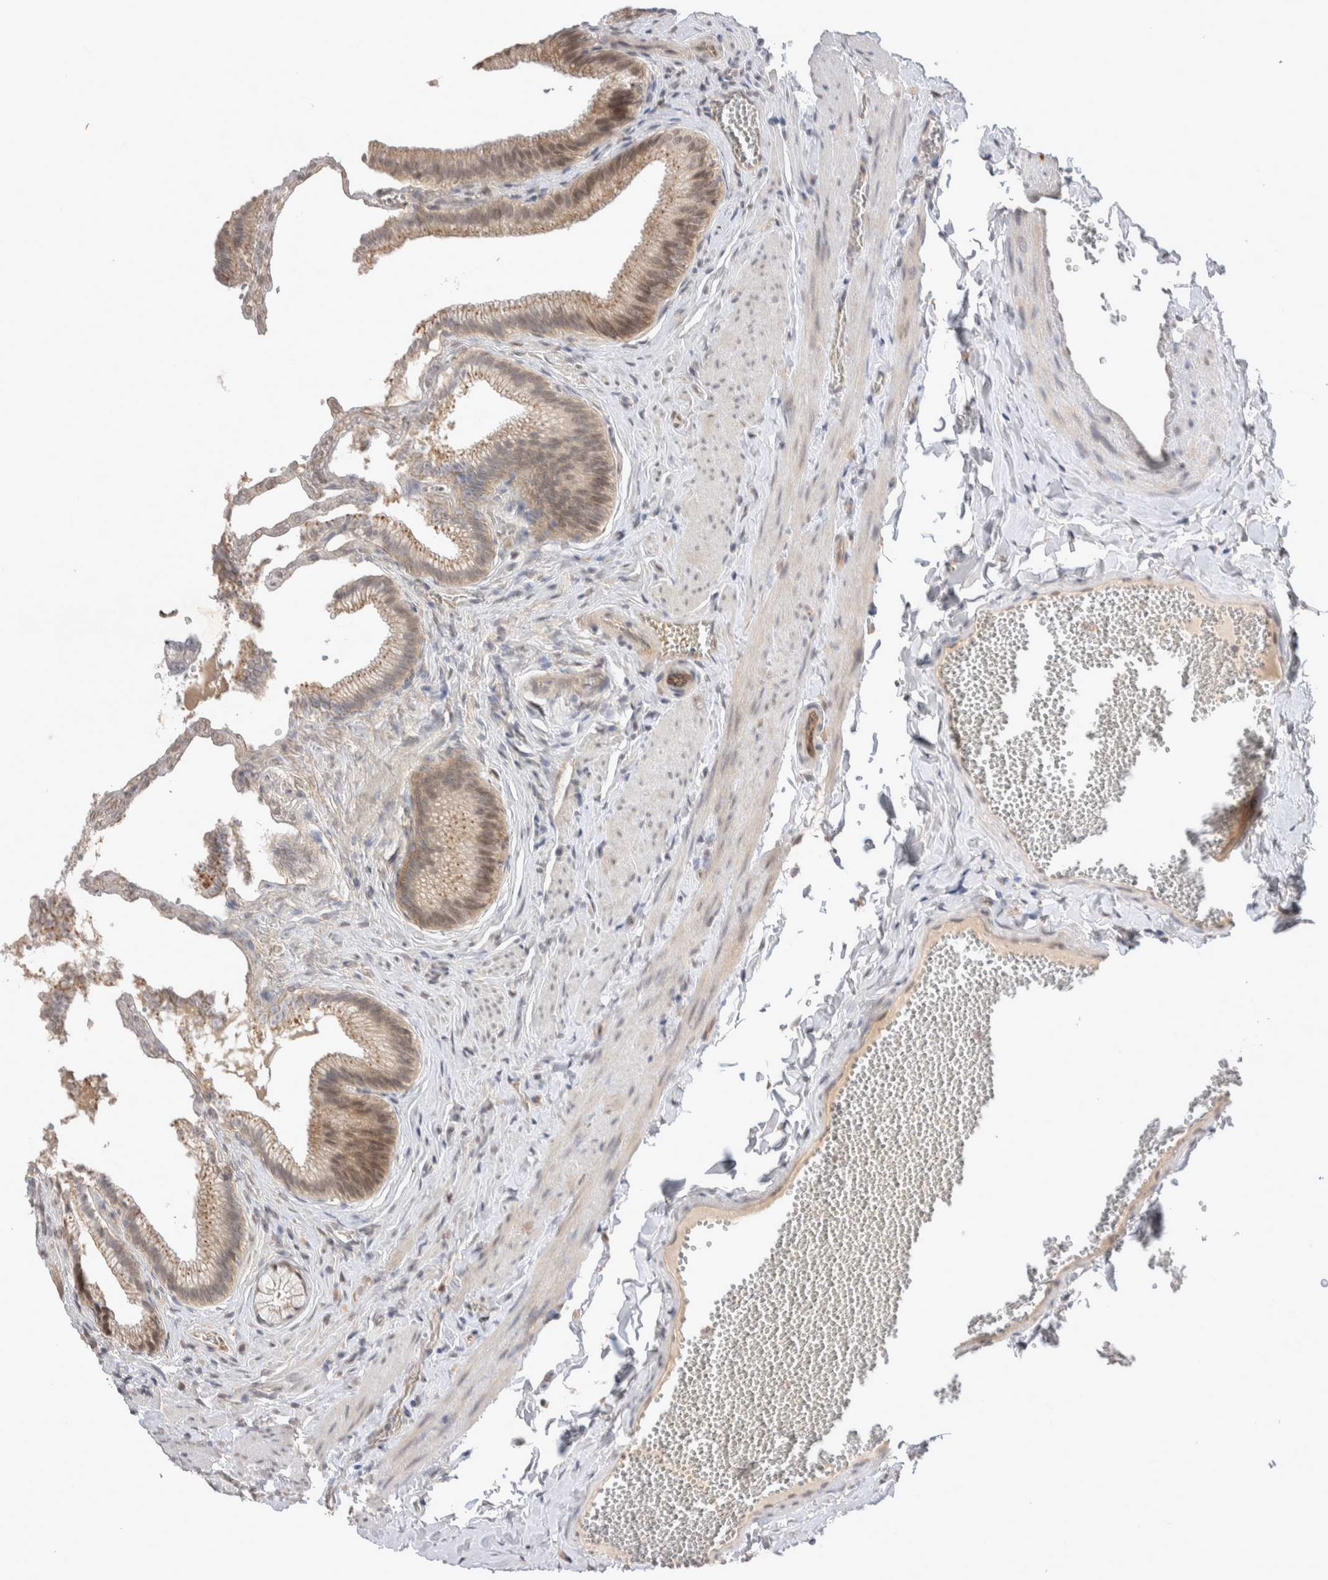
{"staining": {"intensity": "moderate", "quantity": ">75%", "location": "cytoplasmic/membranous,nuclear"}, "tissue": "gallbladder", "cell_type": "Glandular cells", "image_type": "normal", "snomed": [{"axis": "morphology", "description": "Normal tissue, NOS"}, {"axis": "topography", "description": "Gallbladder"}], "caption": "Moderate cytoplasmic/membranous,nuclear expression is identified in about >75% of glandular cells in unremarkable gallbladder. The protein is stained brown, and the nuclei are stained in blue (DAB IHC with brightfield microscopy, high magnification).", "gene": "ZNF704", "patient": {"sex": "male", "age": 38}}